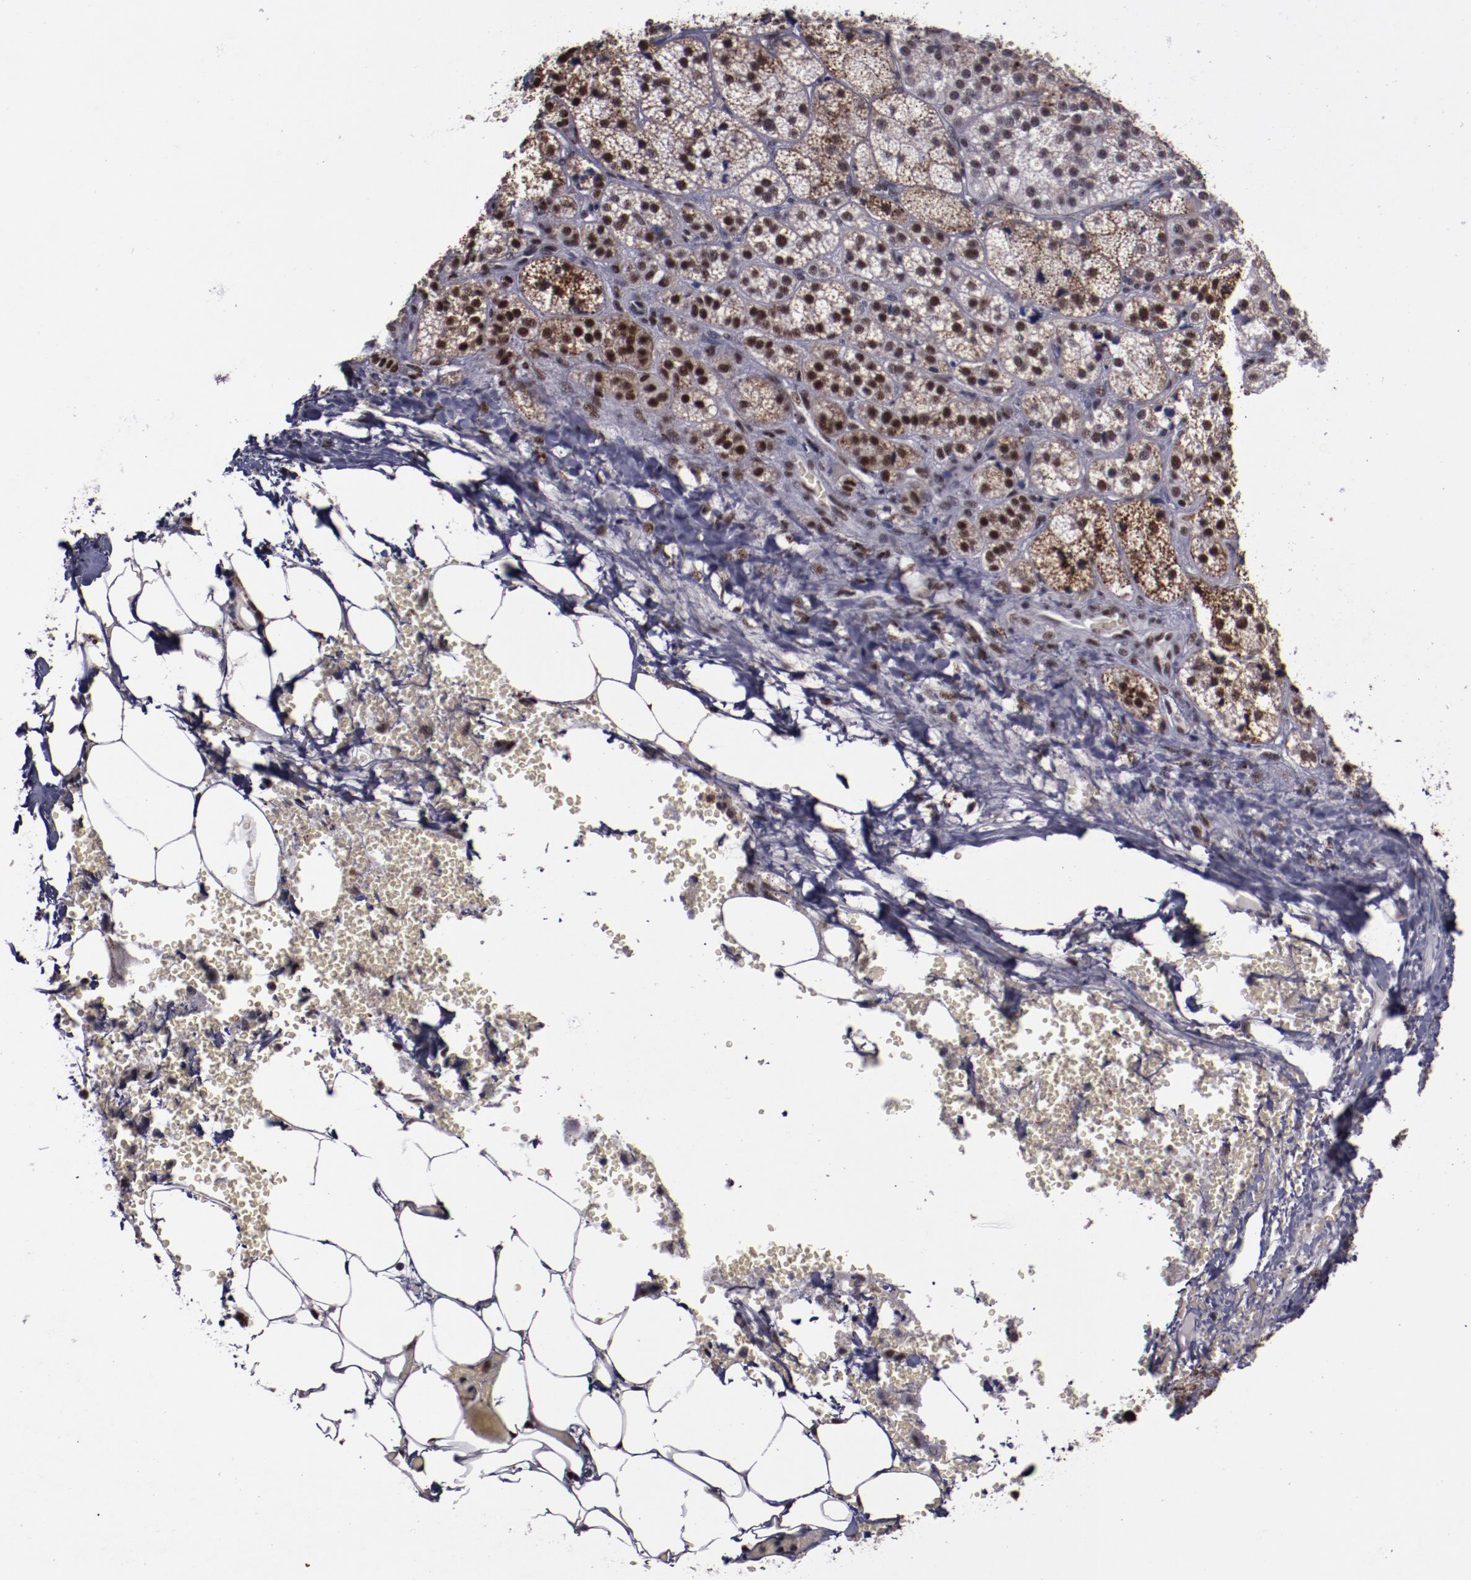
{"staining": {"intensity": "strong", "quantity": "25%-75%", "location": "nuclear"}, "tissue": "adrenal gland", "cell_type": "Glandular cells", "image_type": "normal", "snomed": [{"axis": "morphology", "description": "Normal tissue, NOS"}, {"axis": "topography", "description": "Adrenal gland"}], "caption": "Glandular cells show strong nuclear staining in approximately 25%-75% of cells in normal adrenal gland.", "gene": "PPP4R3A", "patient": {"sex": "female", "age": 71}}